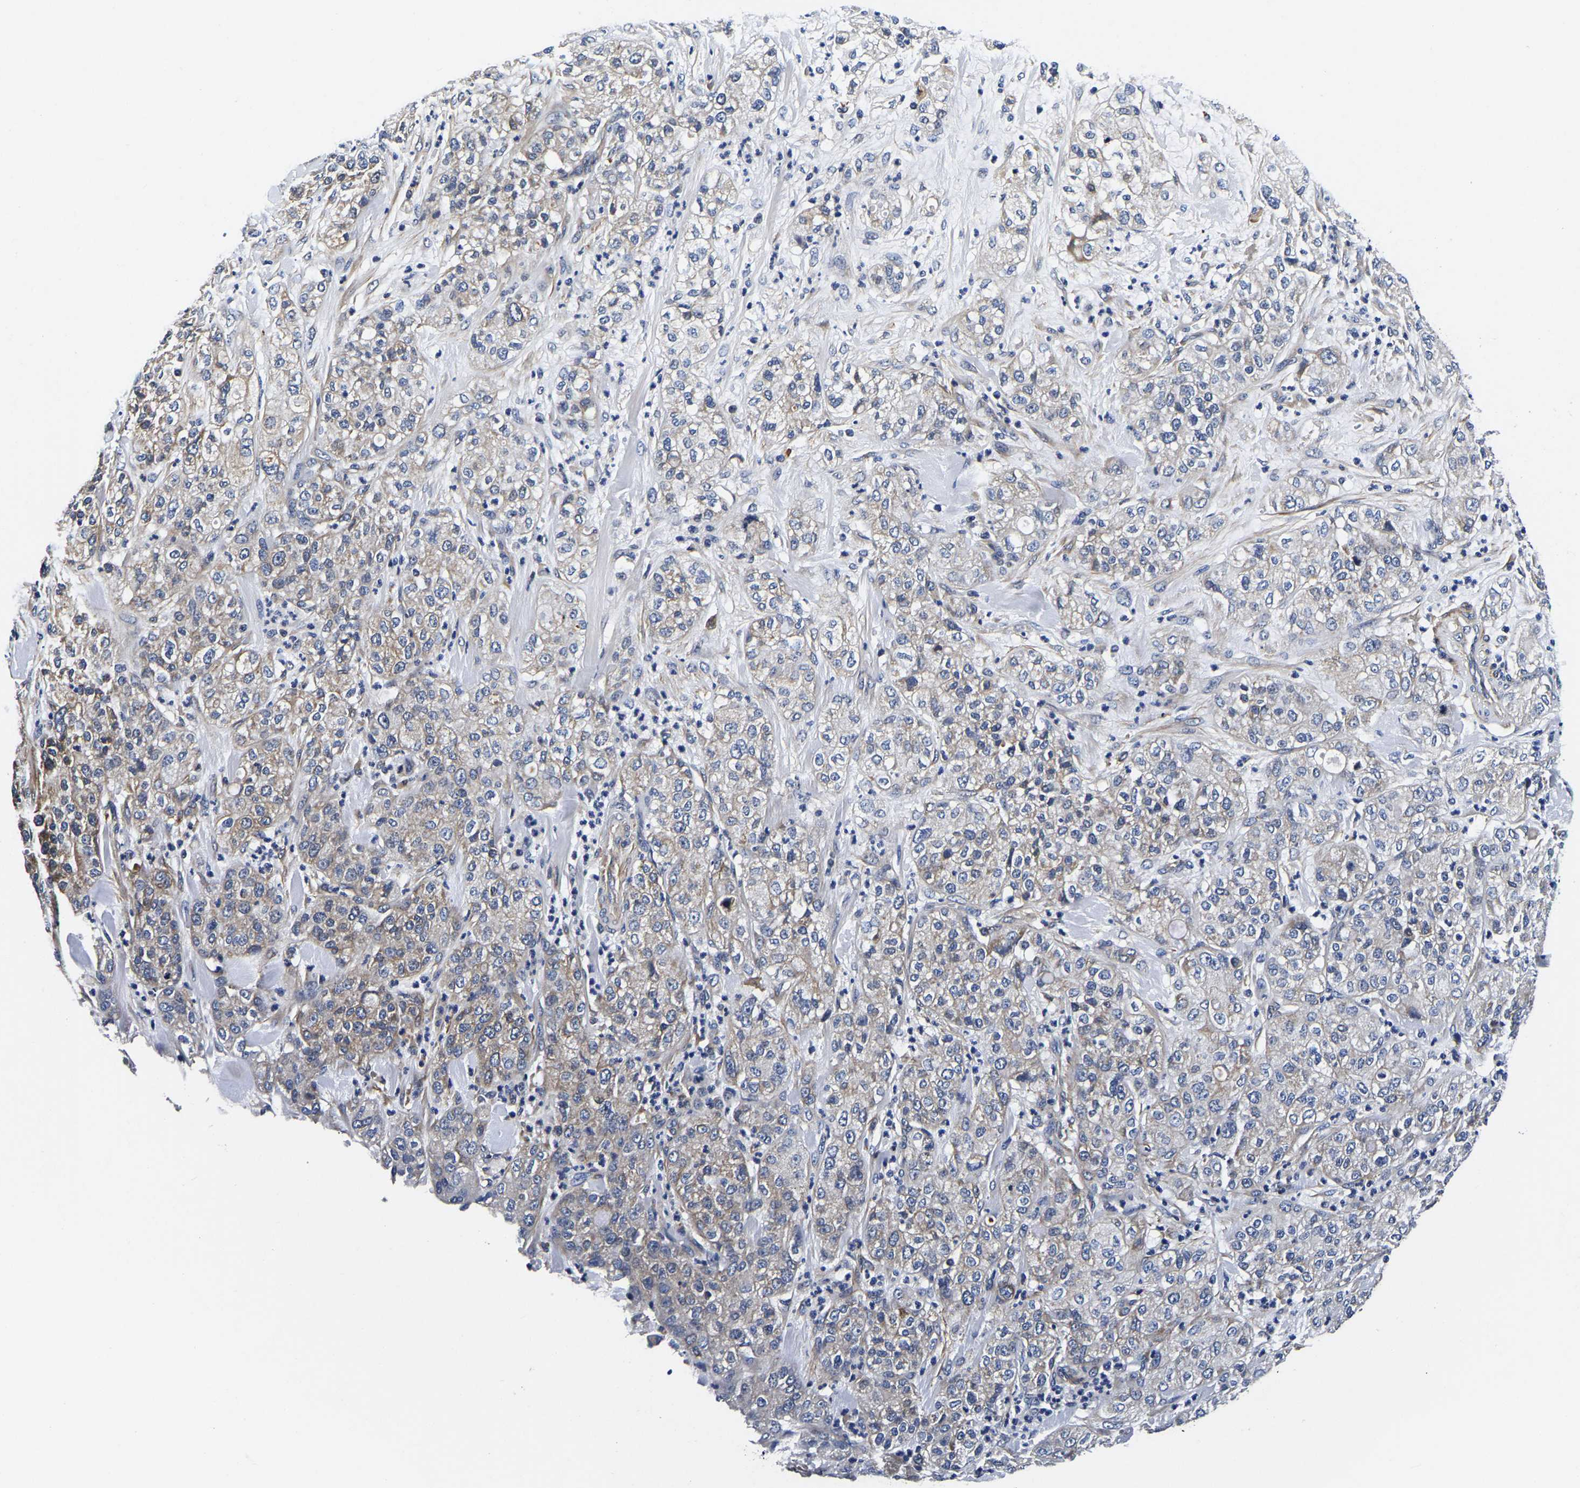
{"staining": {"intensity": "weak", "quantity": "<25%", "location": "cytoplasmic/membranous"}, "tissue": "pancreatic cancer", "cell_type": "Tumor cells", "image_type": "cancer", "snomed": [{"axis": "morphology", "description": "Adenocarcinoma, NOS"}, {"axis": "topography", "description": "Pancreas"}], "caption": "Image shows no significant protein expression in tumor cells of adenocarcinoma (pancreatic). (Stains: DAB immunohistochemistry with hematoxylin counter stain, Microscopy: brightfield microscopy at high magnification).", "gene": "KCTD17", "patient": {"sex": "female", "age": 78}}